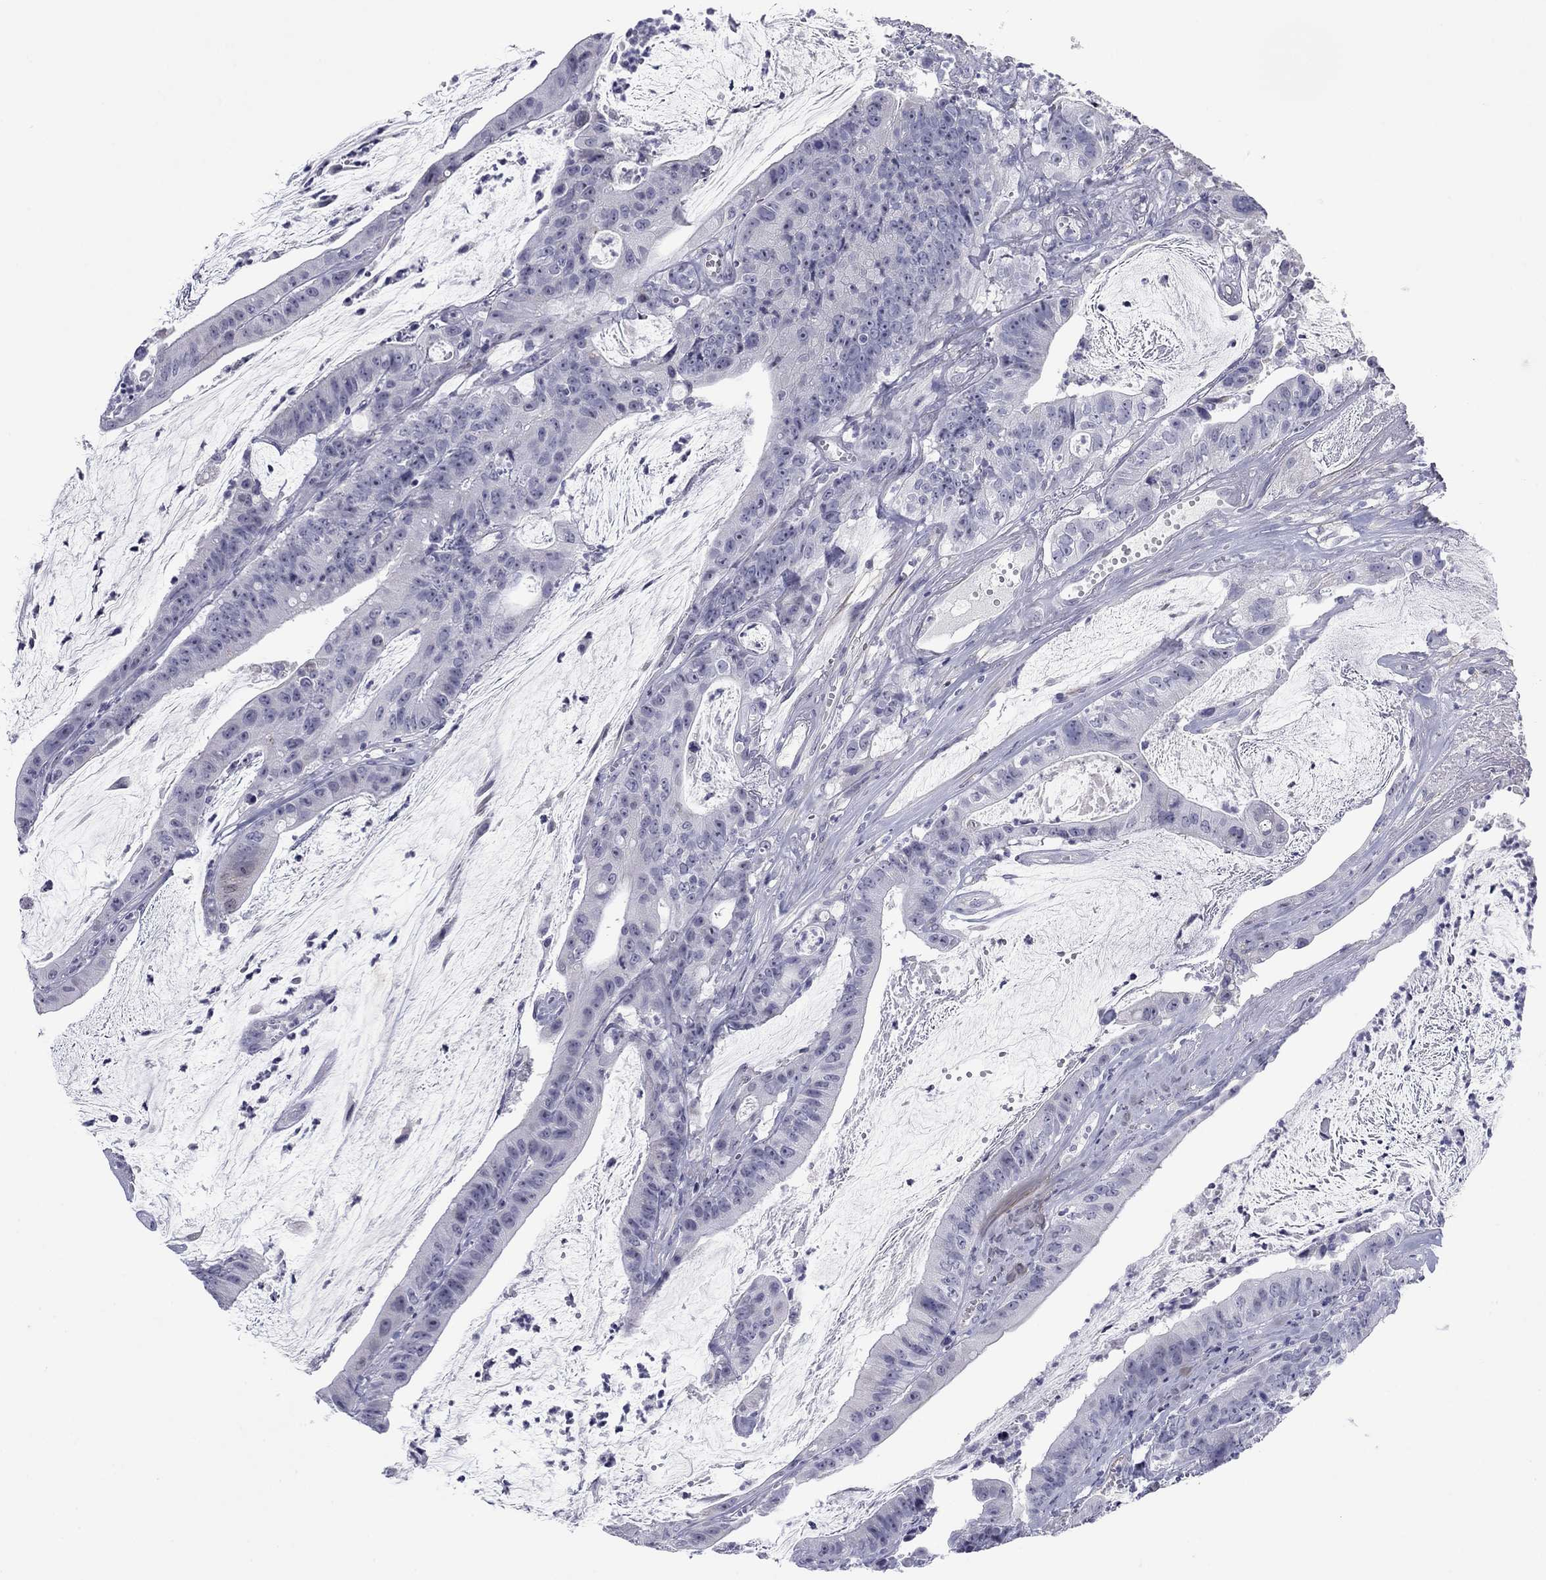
{"staining": {"intensity": "negative", "quantity": "none", "location": "none"}, "tissue": "colorectal cancer", "cell_type": "Tumor cells", "image_type": "cancer", "snomed": [{"axis": "morphology", "description": "Adenocarcinoma, NOS"}, {"axis": "topography", "description": "Colon"}], "caption": "Colorectal cancer was stained to show a protein in brown. There is no significant staining in tumor cells. The staining is performed using DAB brown chromogen with nuclei counter-stained in using hematoxylin.", "gene": "PRPH", "patient": {"sex": "female", "age": 69}}